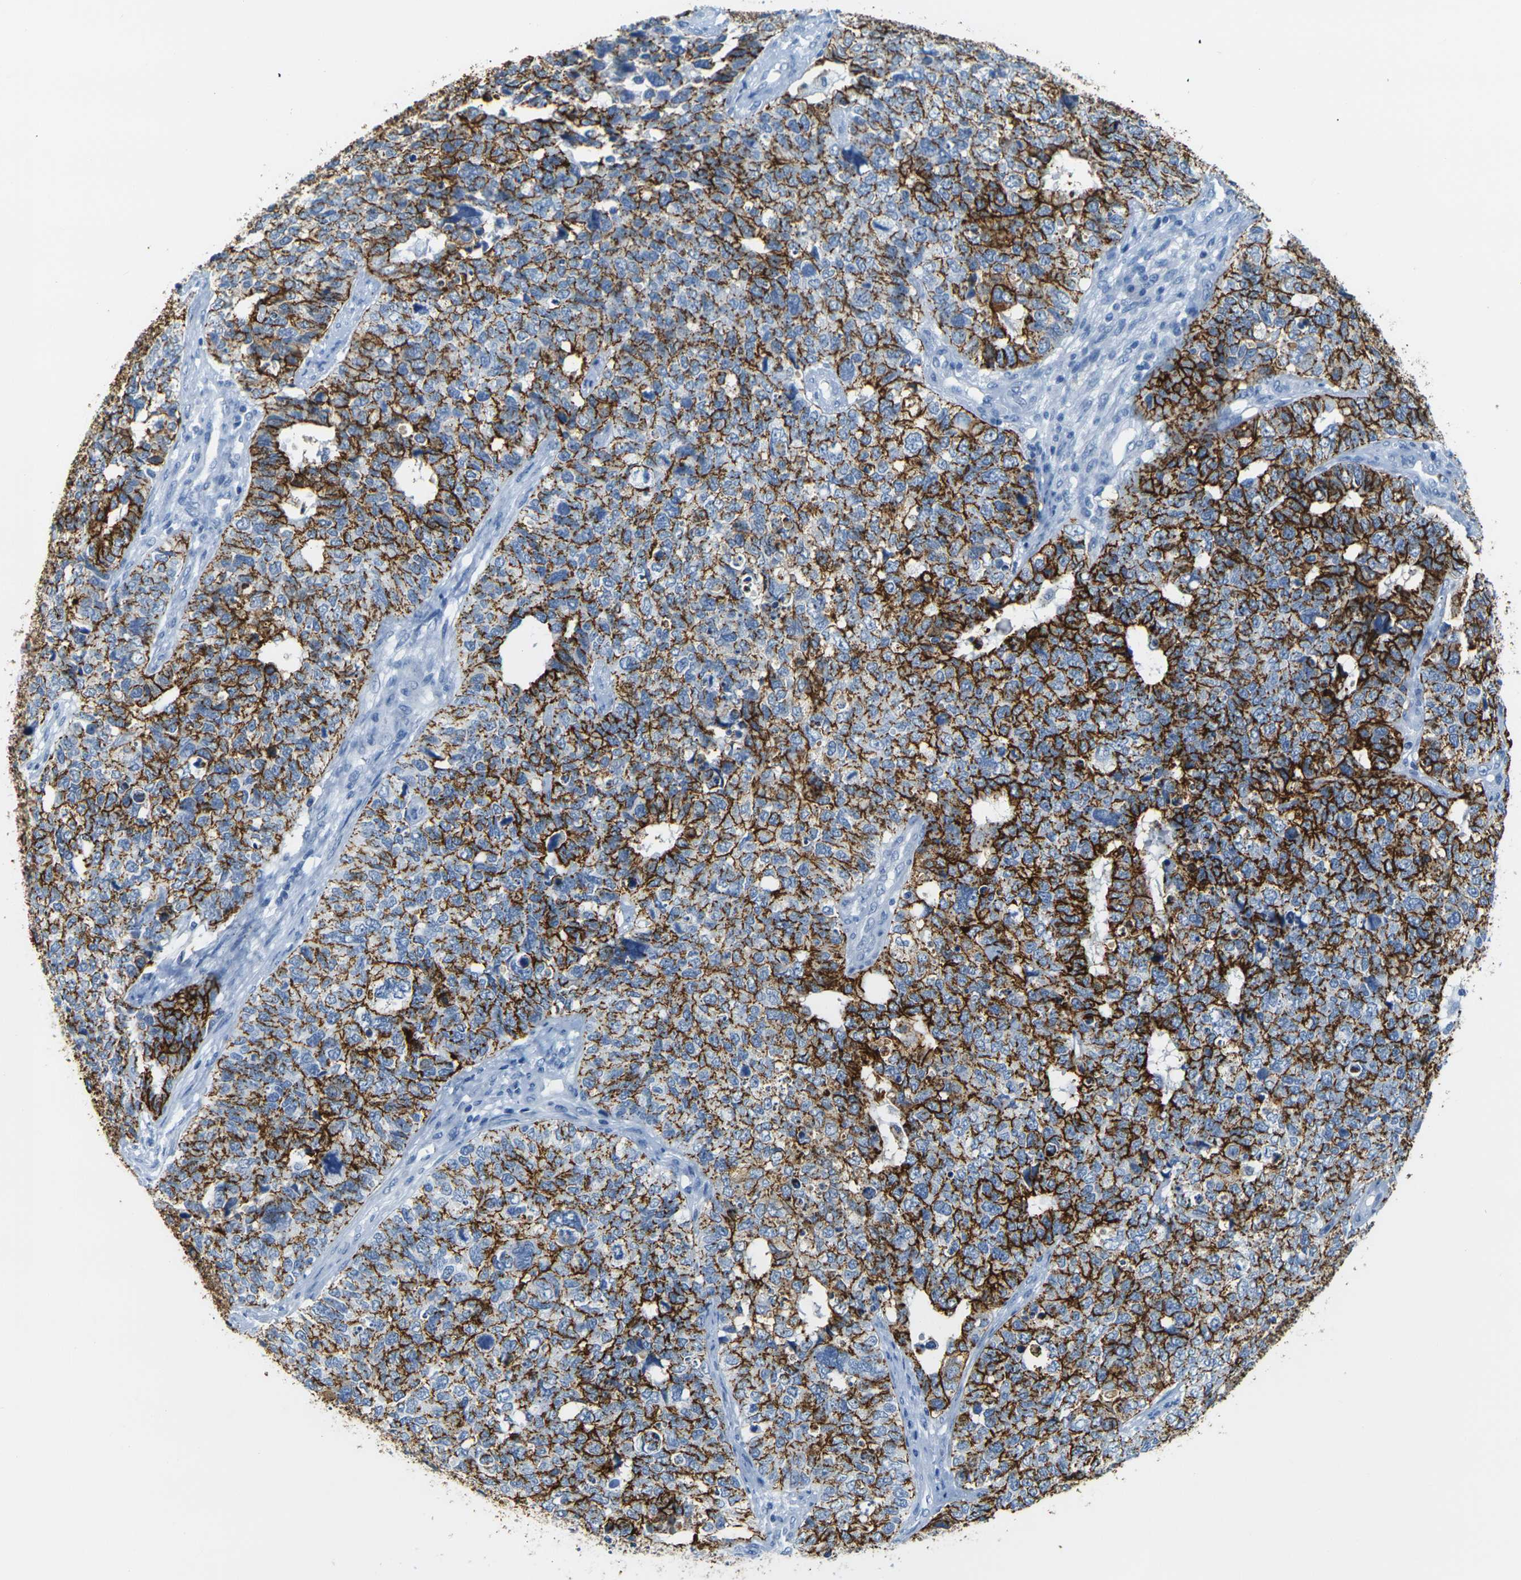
{"staining": {"intensity": "strong", "quantity": ">75%", "location": "cytoplasmic/membranous"}, "tissue": "cervical cancer", "cell_type": "Tumor cells", "image_type": "cancer", "snomed": [{"axis": "morphology", "description": "Squamous cell carcinoma, NOS"}, {"axis": "topography", "description": "Cervix"}], "caption": "Tumor cells demonstrate strong cytoplasmic/membranous staining in approximately >75% of cells in squamous cell carcinoma (cervical).", "gene": "CLDN7", "patient": {"sex": "female", "age": 63}}